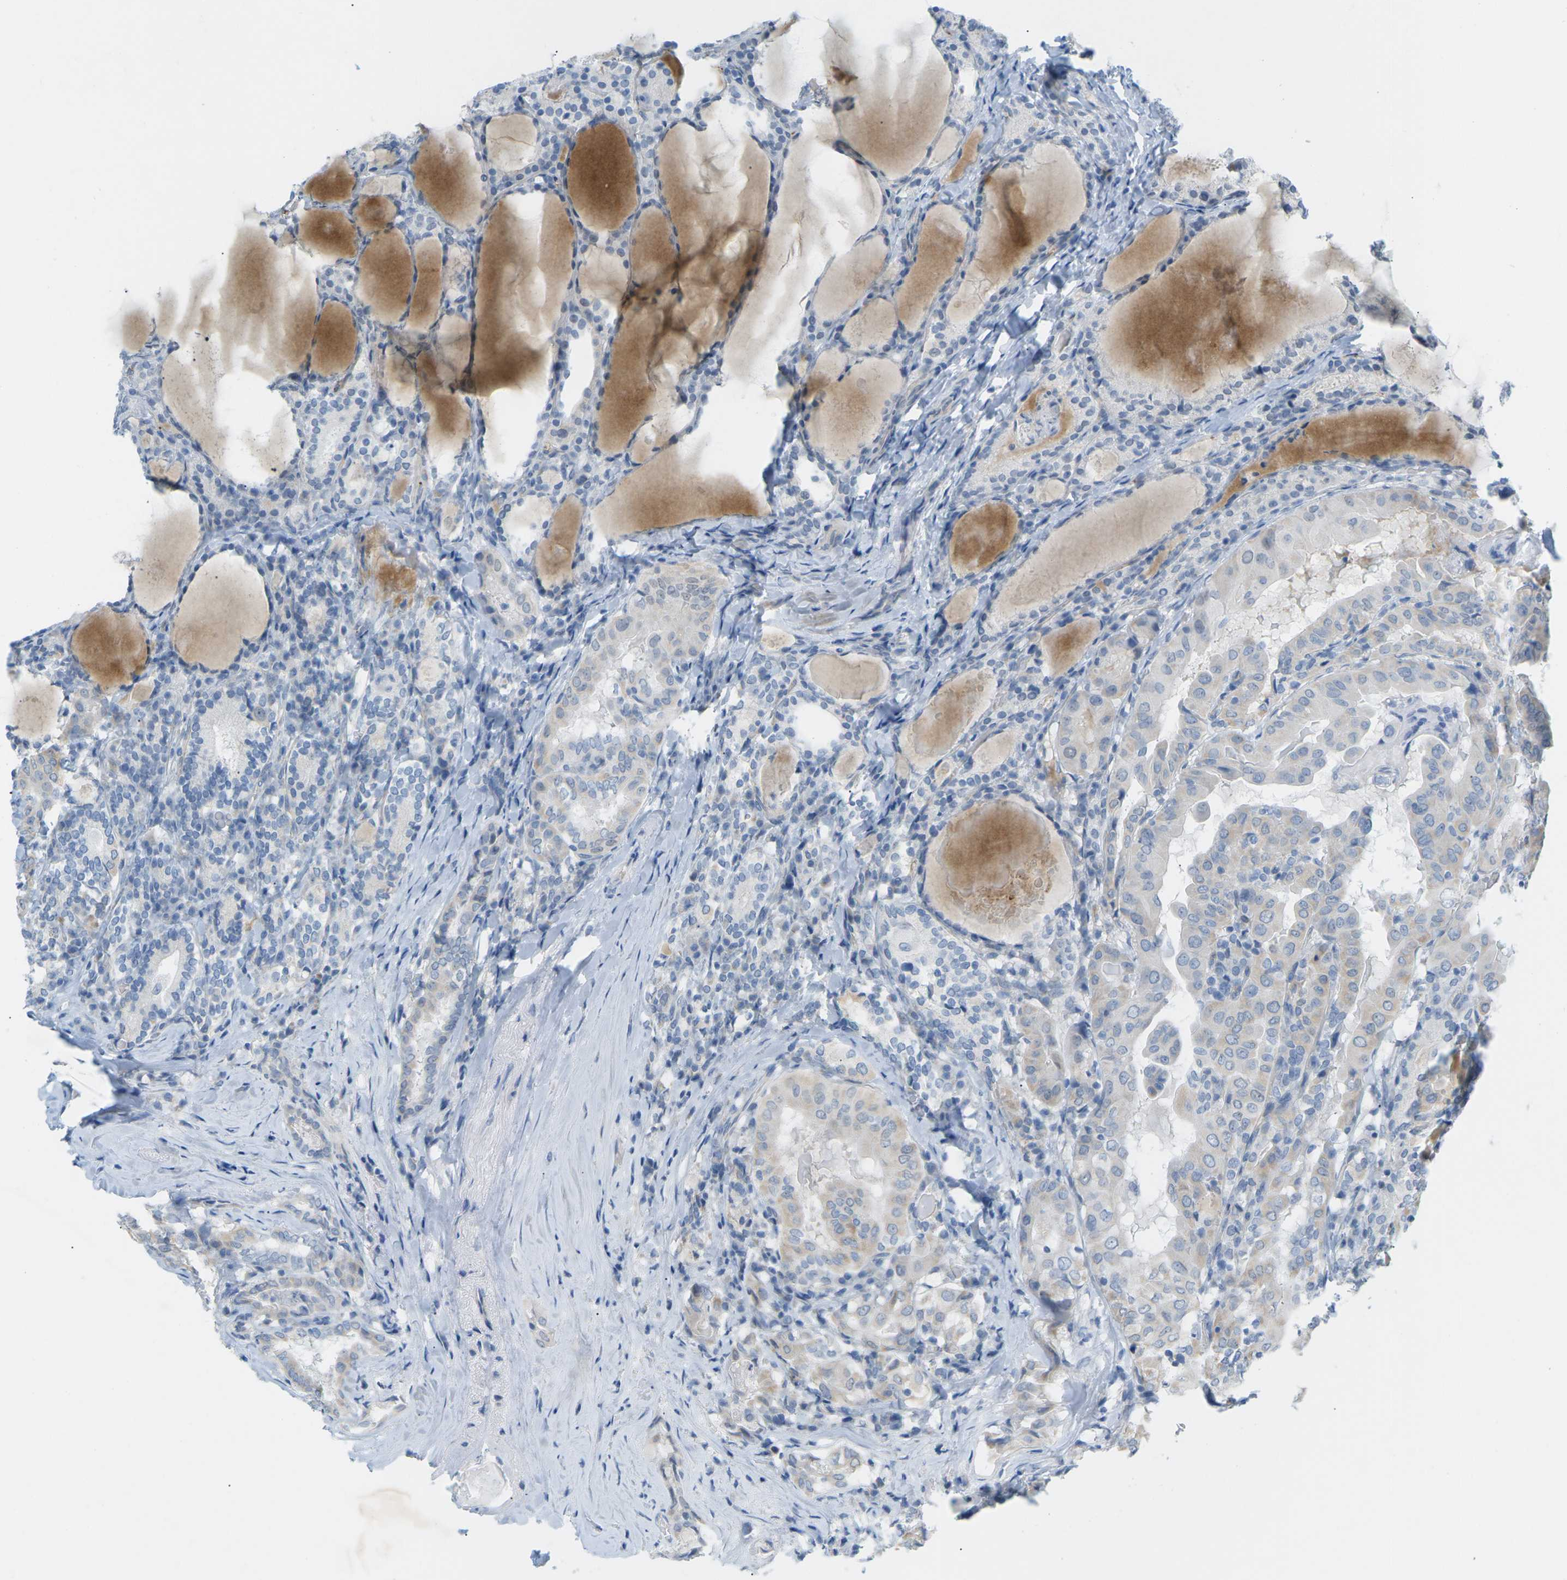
{"staining": {"intensity": "negative", "quantity": "none", "location": "none"}, "tissue": "thyroid cancer", "cell_type": "Tumor cells", "image_type": "cancer", "snomed": [{"axis": "morphology", "description": "Papillary adenocarcinoma, NOS"}, {"axis": "topography", "description": "Thyroid gland"}], "caption": "An image of human papillary adenocarcinoma (thyroid) is negative for staining in tumor cells. (DAB (3,3'-diaminobenzidine) immunohistochemistry (IHC) with hematoxylin counter stain).", "gene": "HLTF", "patient": {"sex": "female", "age": 42}}